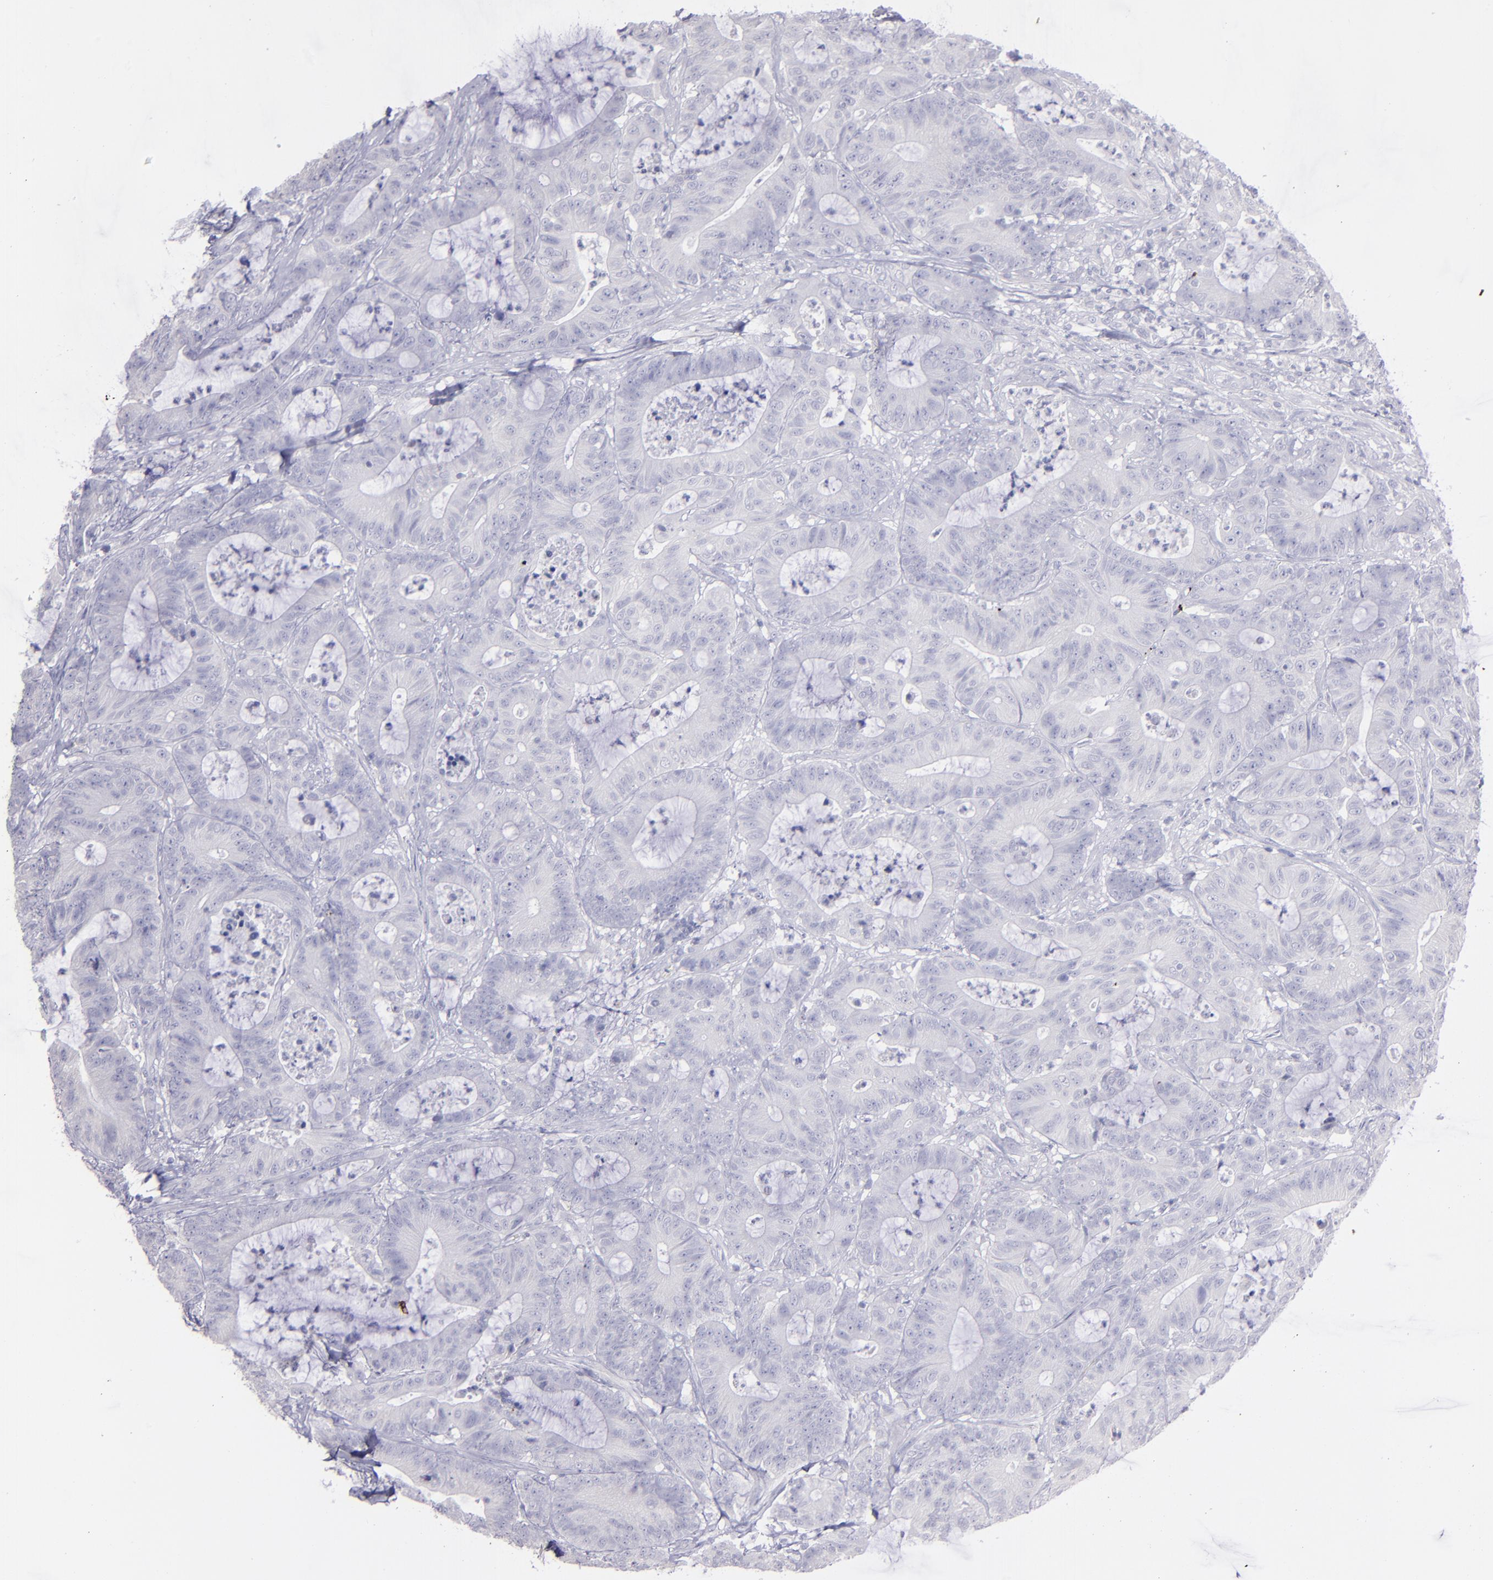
{"staining": {"intensity": "negative", "quantity": "none", "location": "none"}, "tissue": "colorectal cancer", "cell_type": "Tumor cells", "image_type": "cancer", "snomed": [{"axis": "morphology", "description": "Adenocarcinoma, NOS"}, {"axis": "topography", "description": "Colon"}], "caption": "Immunohistochemistry (IHC) photomicrograph of neoplastic tissue: human colorectal adenocarcinoma stained with DAB demonstrates no significant protein positivity in tumor cells. (Stains: DAB IHC with hematoxylin counter stain, Microscopy: brightfield microscopy at high magnification).", "gene": "SNAP25", "patient": {"sex": "female", "age": 84}}